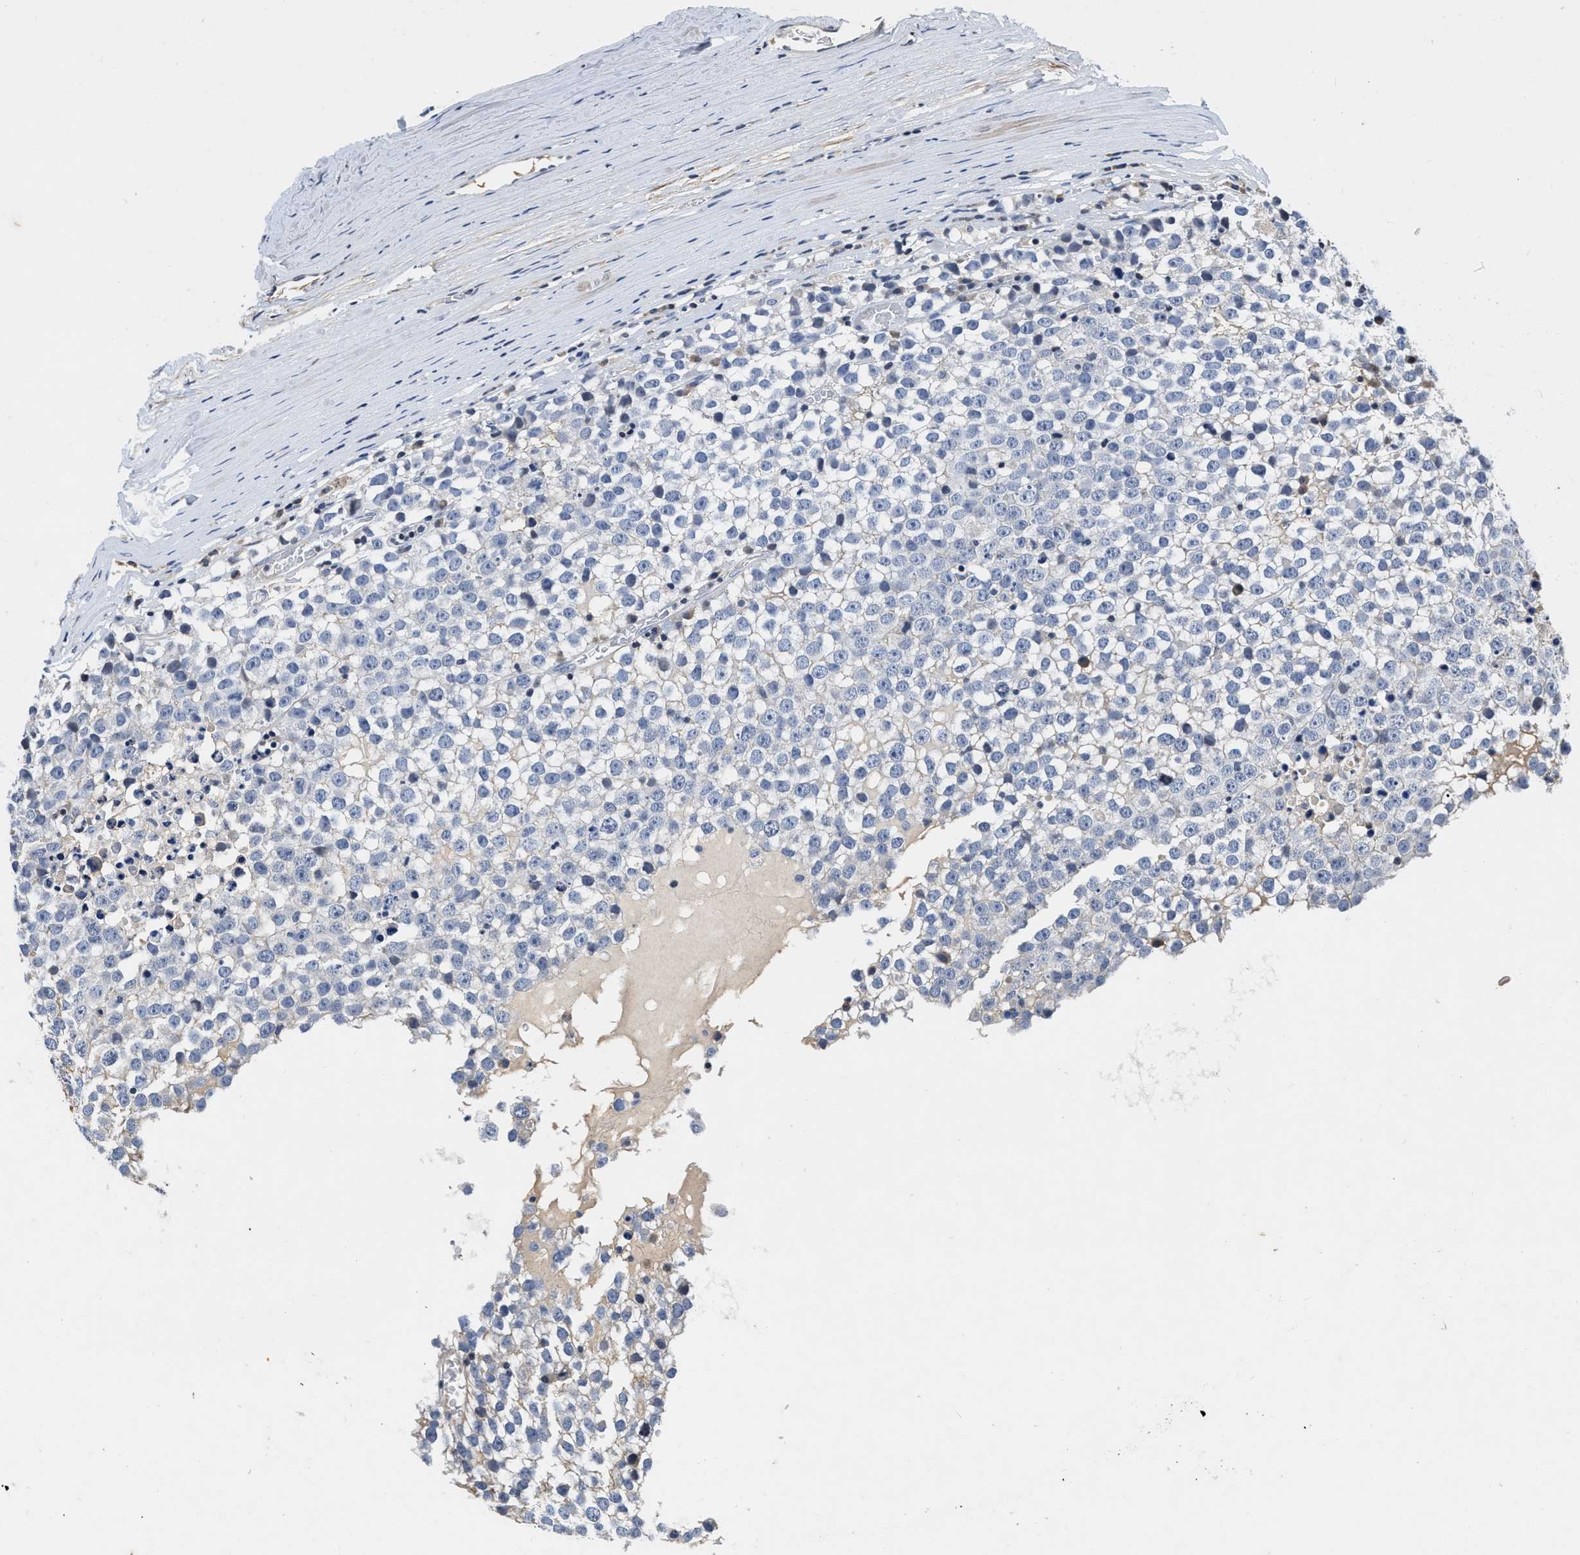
{"staining": {"intensity": "negative", "quantity": "none", "location": "none"}, "tissue": "testis cancer", "cell_type": "Tumor cells", "image_type": "cancer", "snomed": [{"axis": "morphology", "description": "Seminoma, NOS"}, {"axis": "topography", "description": "Testis"}], "caption": "Image shows no protein staining in tumor cells of testis seminoma tissue.", "gene": "FBLN2", "patient": {"sex": "male", "age": 65}}